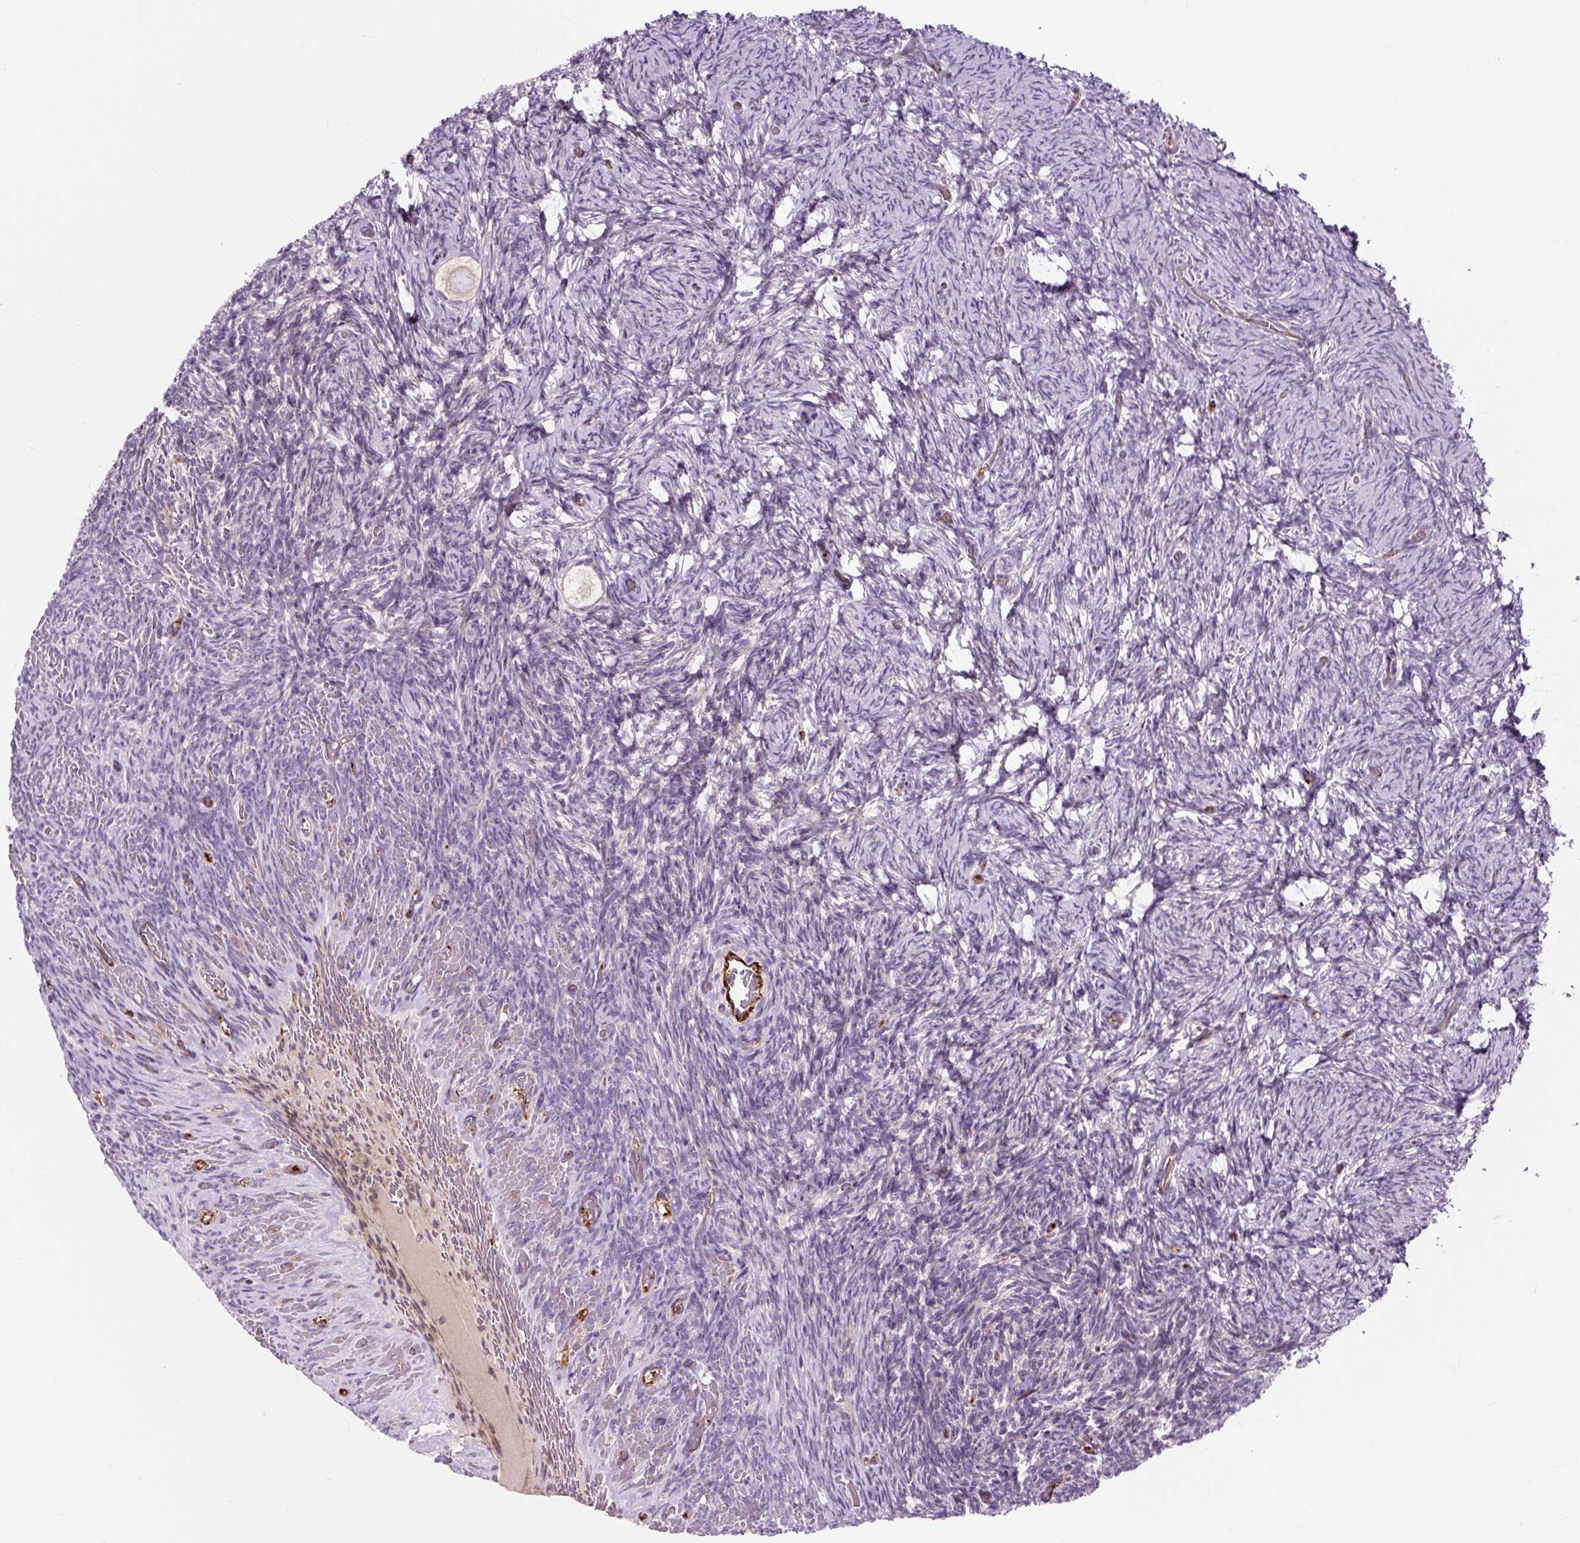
{"staining": {"intensity": "negative", "quantity": "none", "location": "none"}, "tissue": "ovary", "cell_type": "Follicle cells", "image_type": "normal", "snomed": [{"axis": "morphology", "description": "Normal tissue, NOS"}, {"axis": "topography", "description": "Ovary"}], "caption": "DAB (3,3'-diaminobenzidine) immunohistochemical staining of unremarkable ovary demonstrates no significant expression in follicle cells.", "gene": "PCDHGB3", "patient": {"sex": "female", "age": 34}}